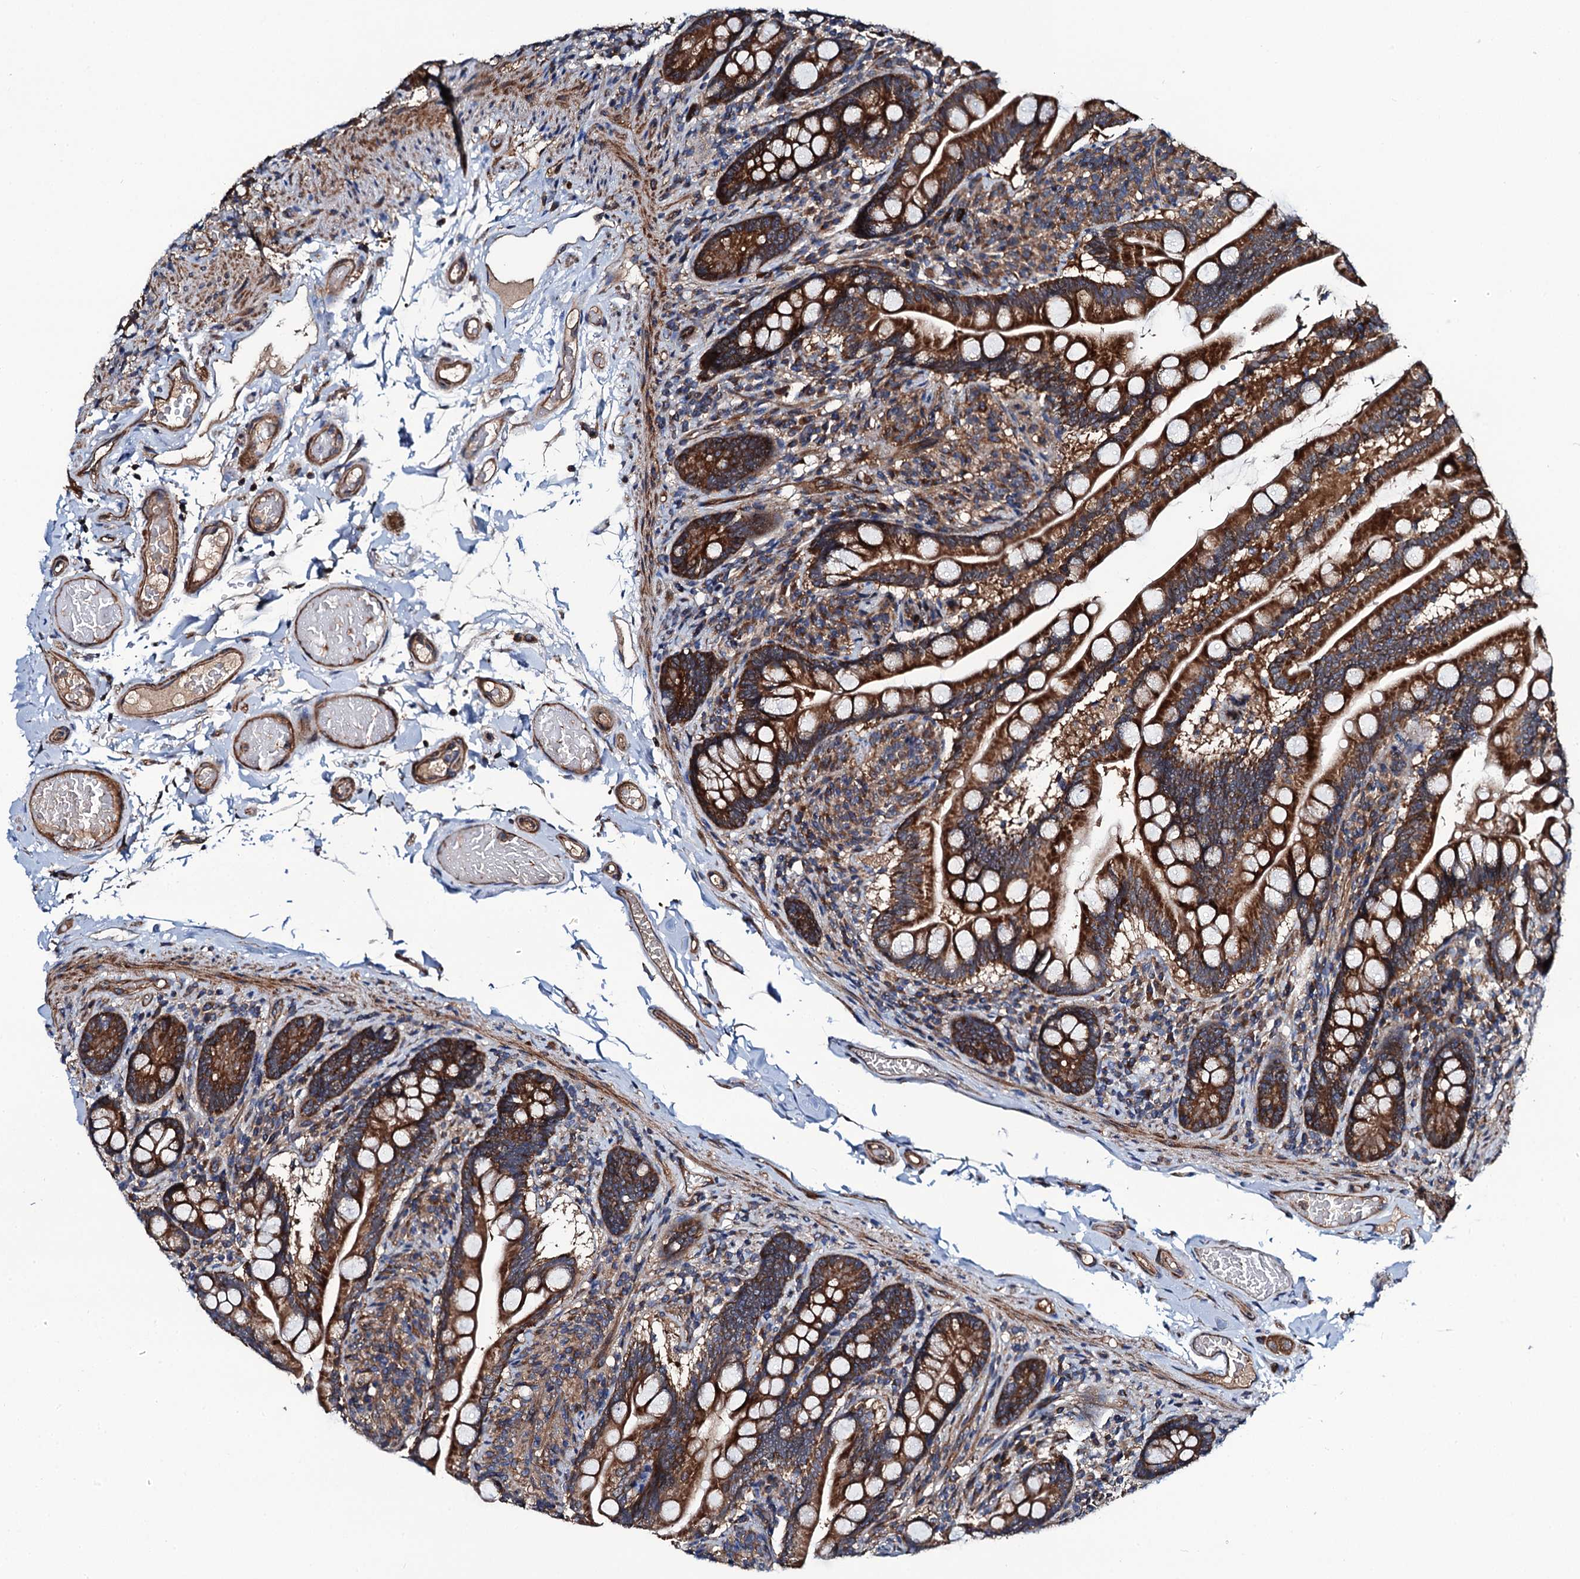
{"staining": {"intensity": "strong", "quantity": ">75%", "location": "cytoplasmic/membranous"}, "tissue": "small intestine", "cell_type": "Glandular cells", "image_type": "normal", "snomed": [{"axis": "morphology", "description": "Normal tissue, NOS"}, {"axis": "topography", "description": "Small intestine"}], "caption": "Glandular cells display strong cytoplasmic/membranous positivity in about >75% of cells in benign small intestine.", "gene": "NEK1", "patient": {"sex": "female", "age": 64}}